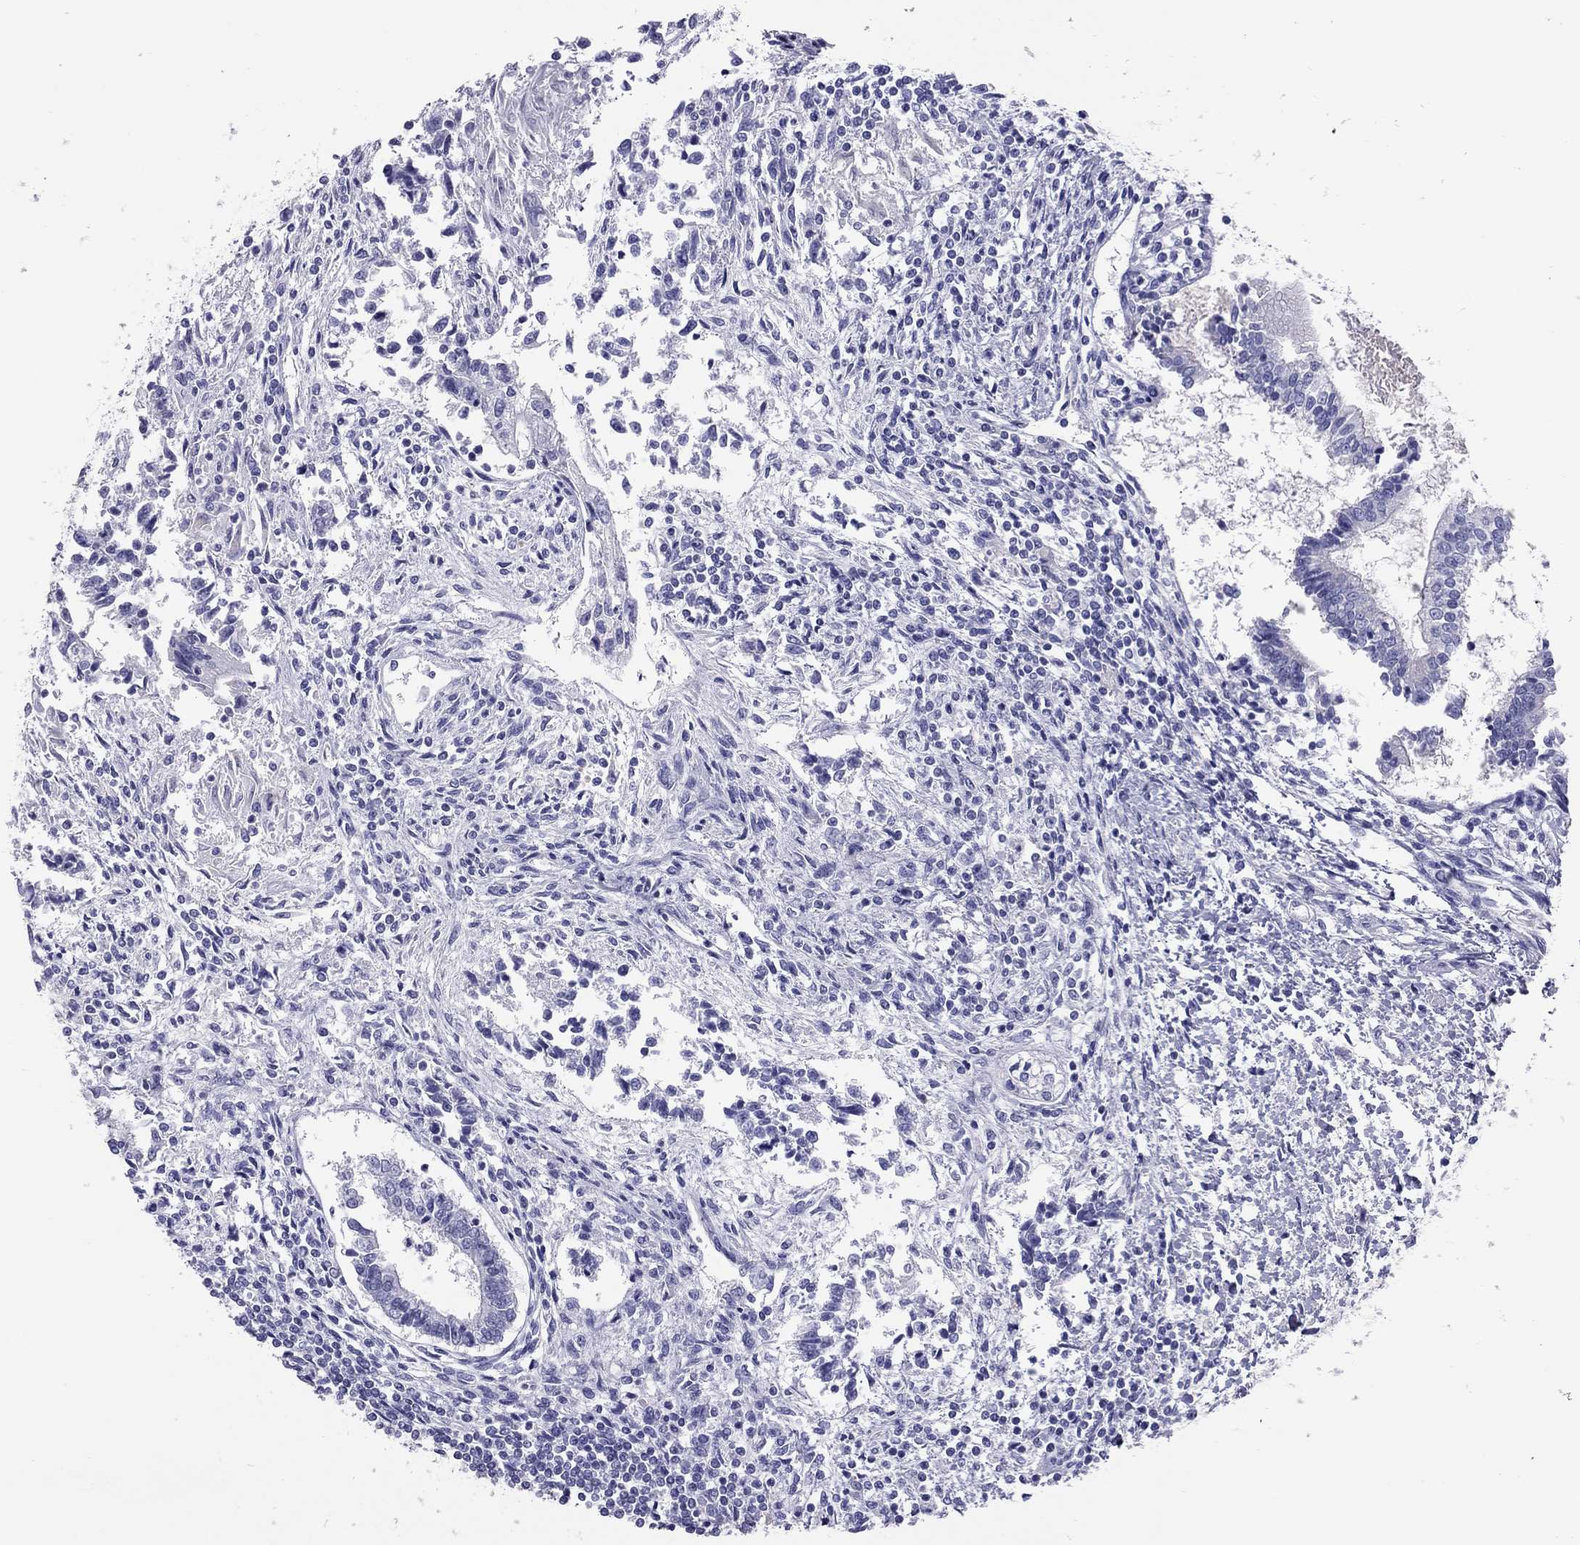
{"staining": {"intensity": "negative", "quantity": "none", "location": "none"}, "tissue": "testis cancer", "cell_type": "Tumor cells", "image_type": "cancer", "snomed": [{"axis": "morphology", "description": "Carcinoma, Embryonal, NOS"}, {"axis": "topography", "description": "Testis"}], "caption": "The image shows no significant positivity in tumor cells of testis embryonal carcinoma.", "gene": "FRMD1", "patient": {"sex": "male", "age": 37}}